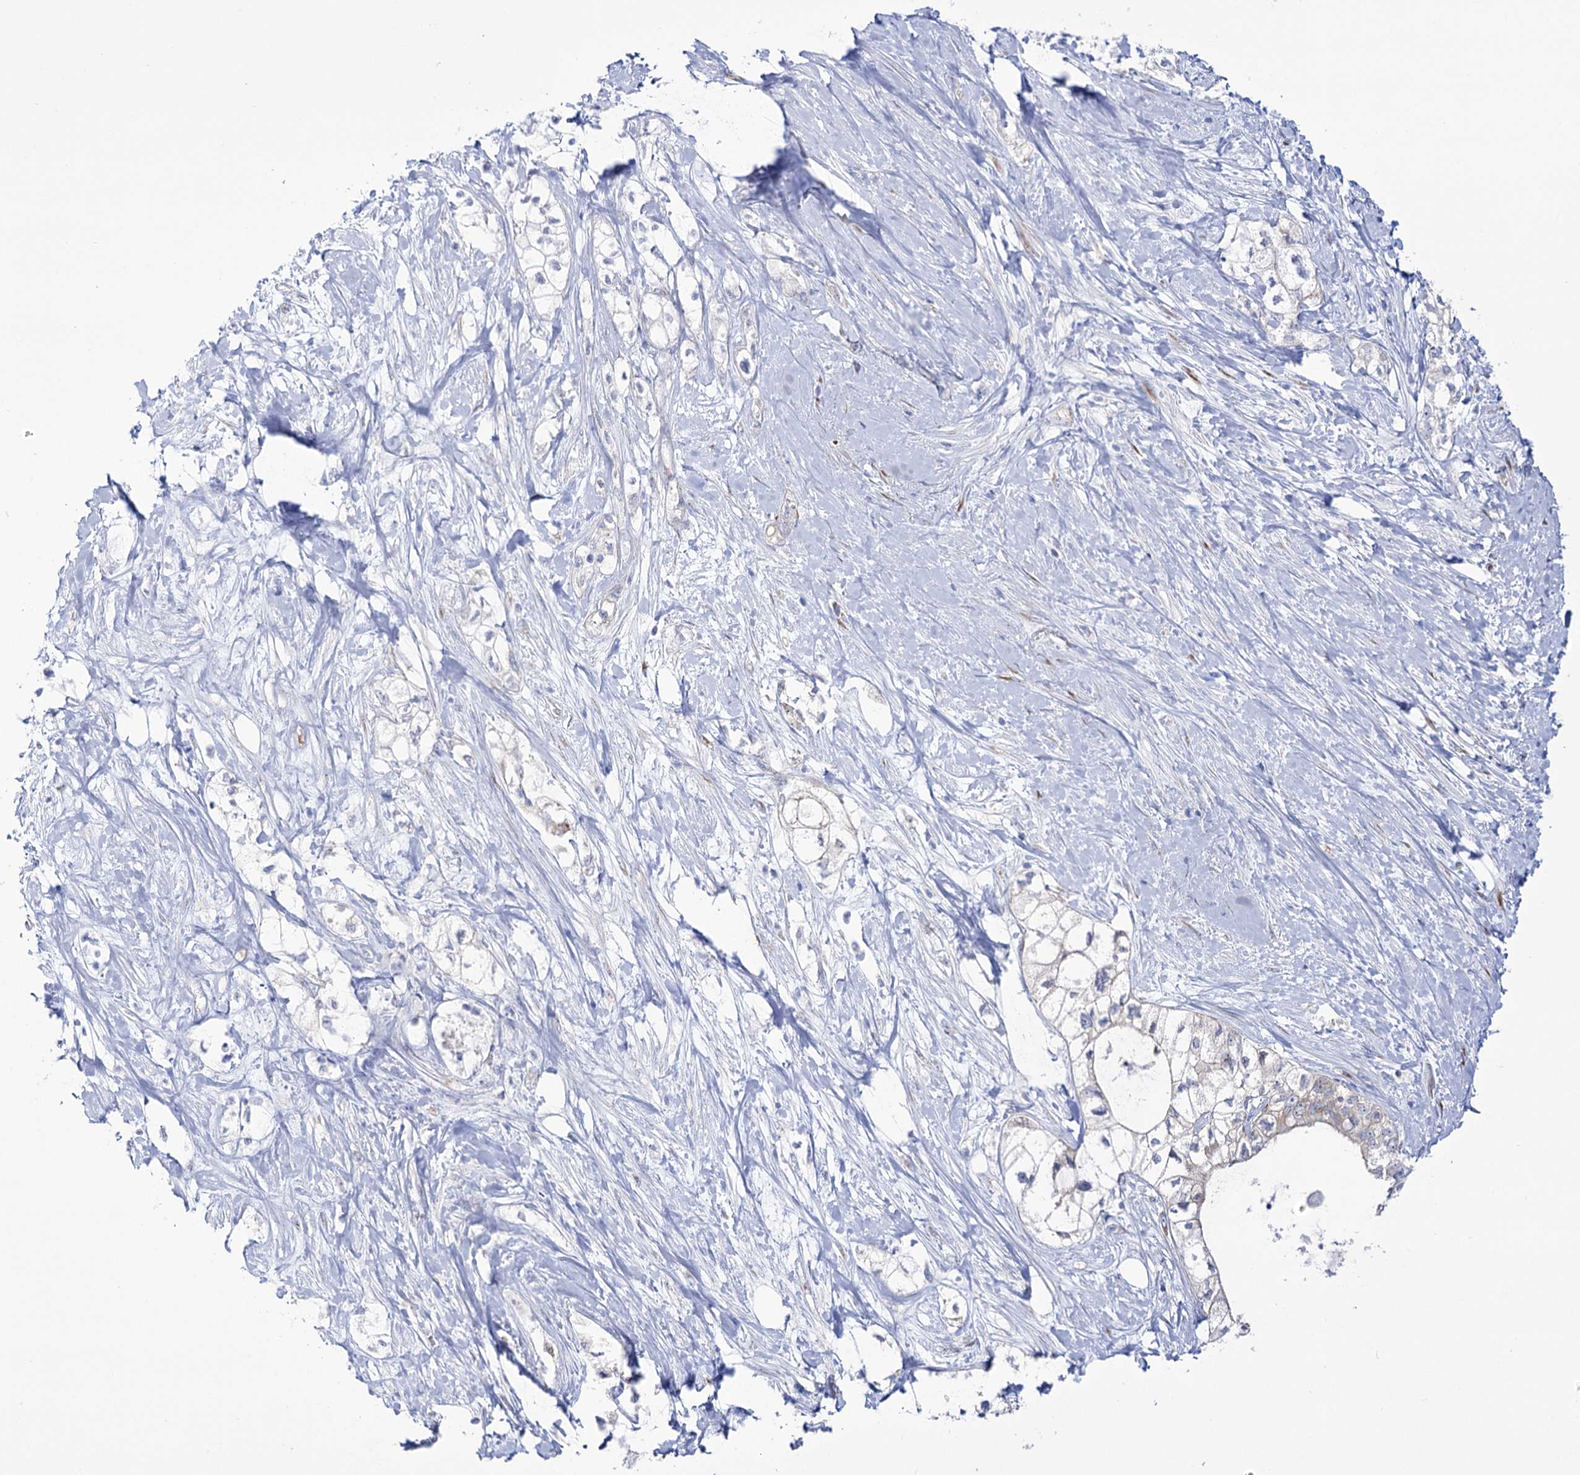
{"staining": {"intensity": "negative", "quantity": "none", "location": "none"}, "tissue": "pancreatic cancer", "cell_type": "Tumor cells", "image_type": "cancer", "snomed": [{"axis": "morphology", "description": "Adenocarcinoma, NOS"}, {"axis": "topography", "description": "Pancreas"}], "caption": "Micrograph shows no protein staining in tumor cells of adenocarcinoma (pancreatic) tissue.", "gene": "METTL5", "patient": {"sex": "male", "age": 70}}